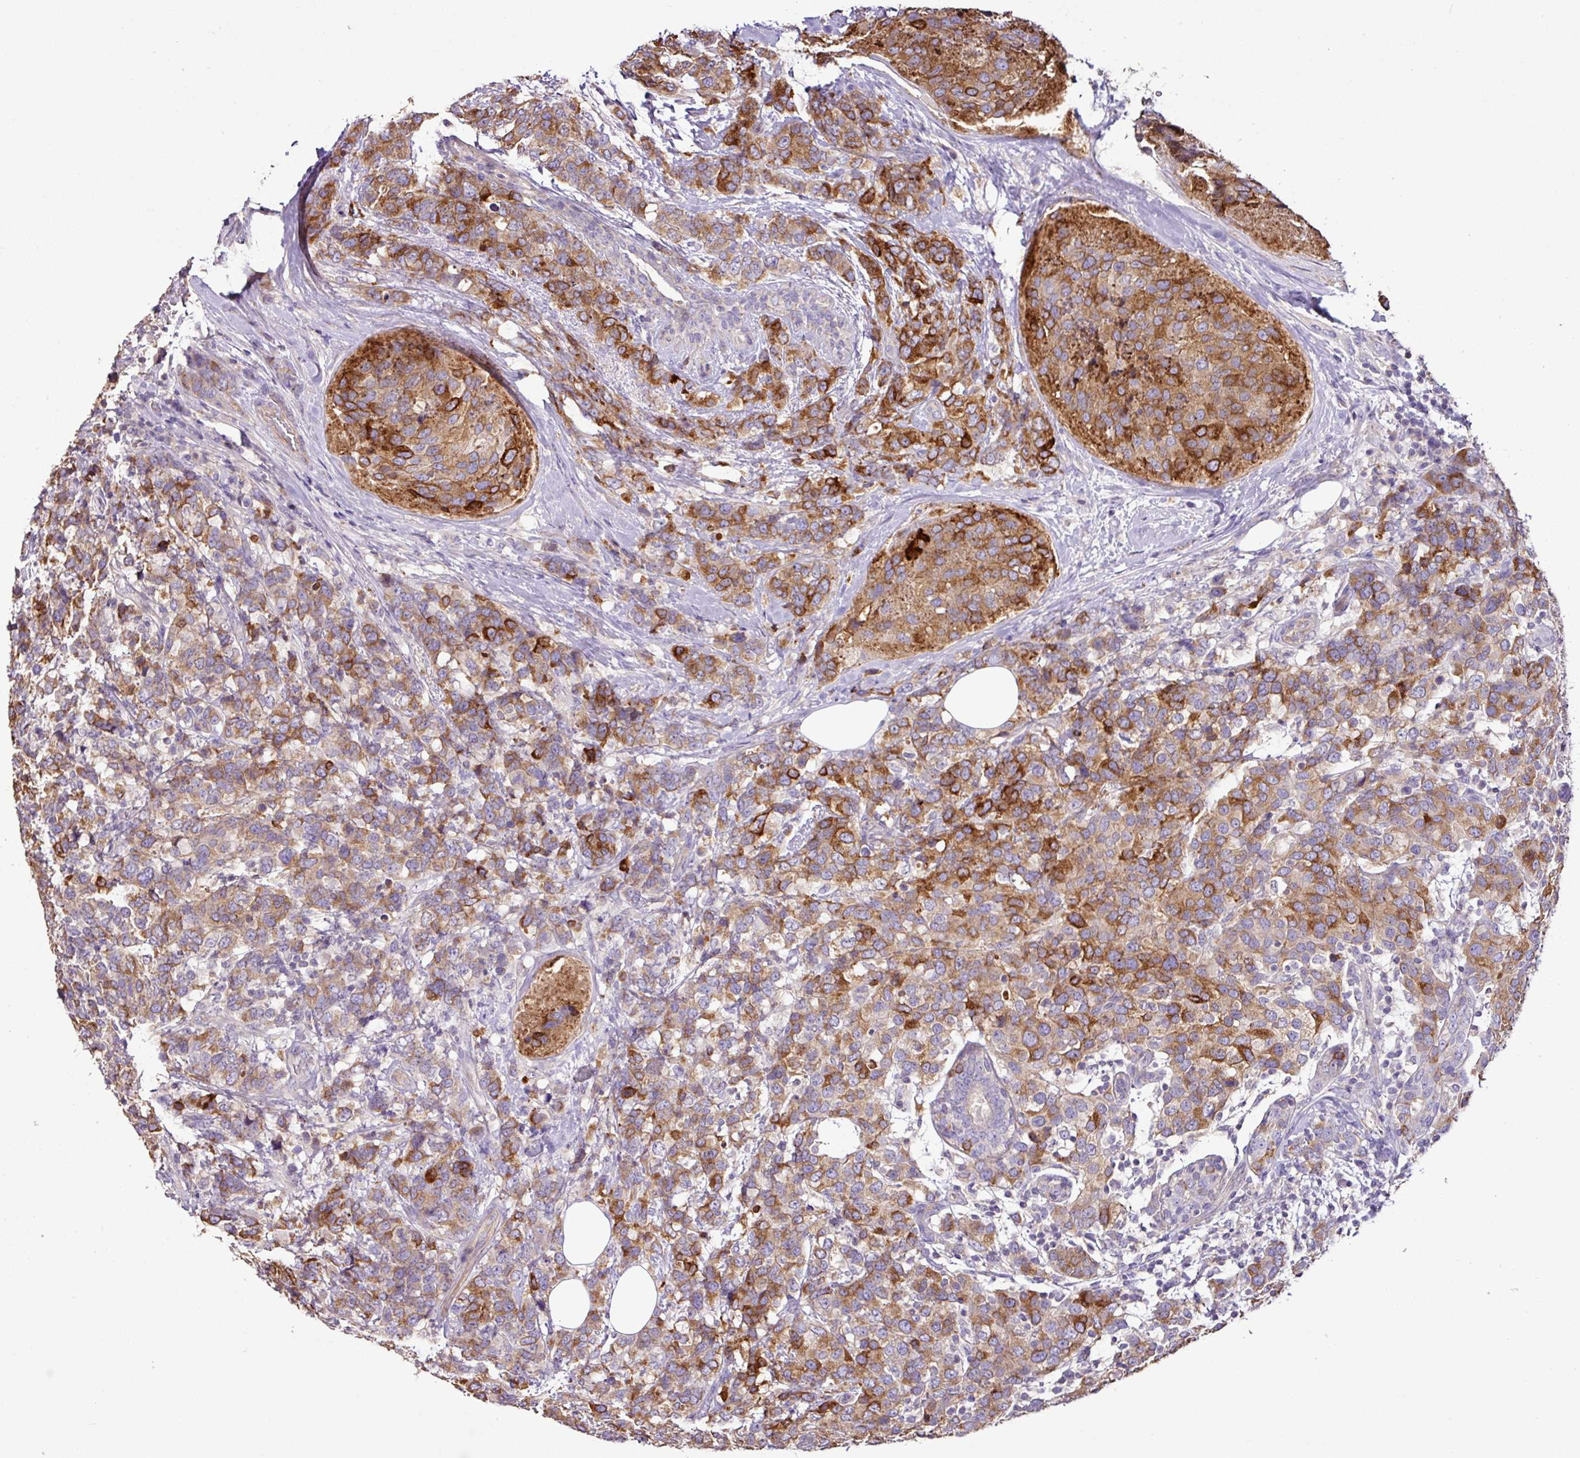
{"staining": {"intensity": "moderate", "quantity": ">75%", "location": "cytoplasmic/membranous"}, "tissue": "breast cancer", "cell_type": "Tumor cells", "image_type": "cancer", "snomed": [{"axis": "morphology", "description": "Lobular carcinoma"}, {"axis": "topography", "description": "Breast"}], "caption": "A brown stain highlights moderate cytoplasmic/membranous staining of a protein in breast cancer tumor cells. (DAB IHC with brightfield microscopy, high magnification).", "gene": "AGR3", "patient": {"sex": "female", "age": 59}}